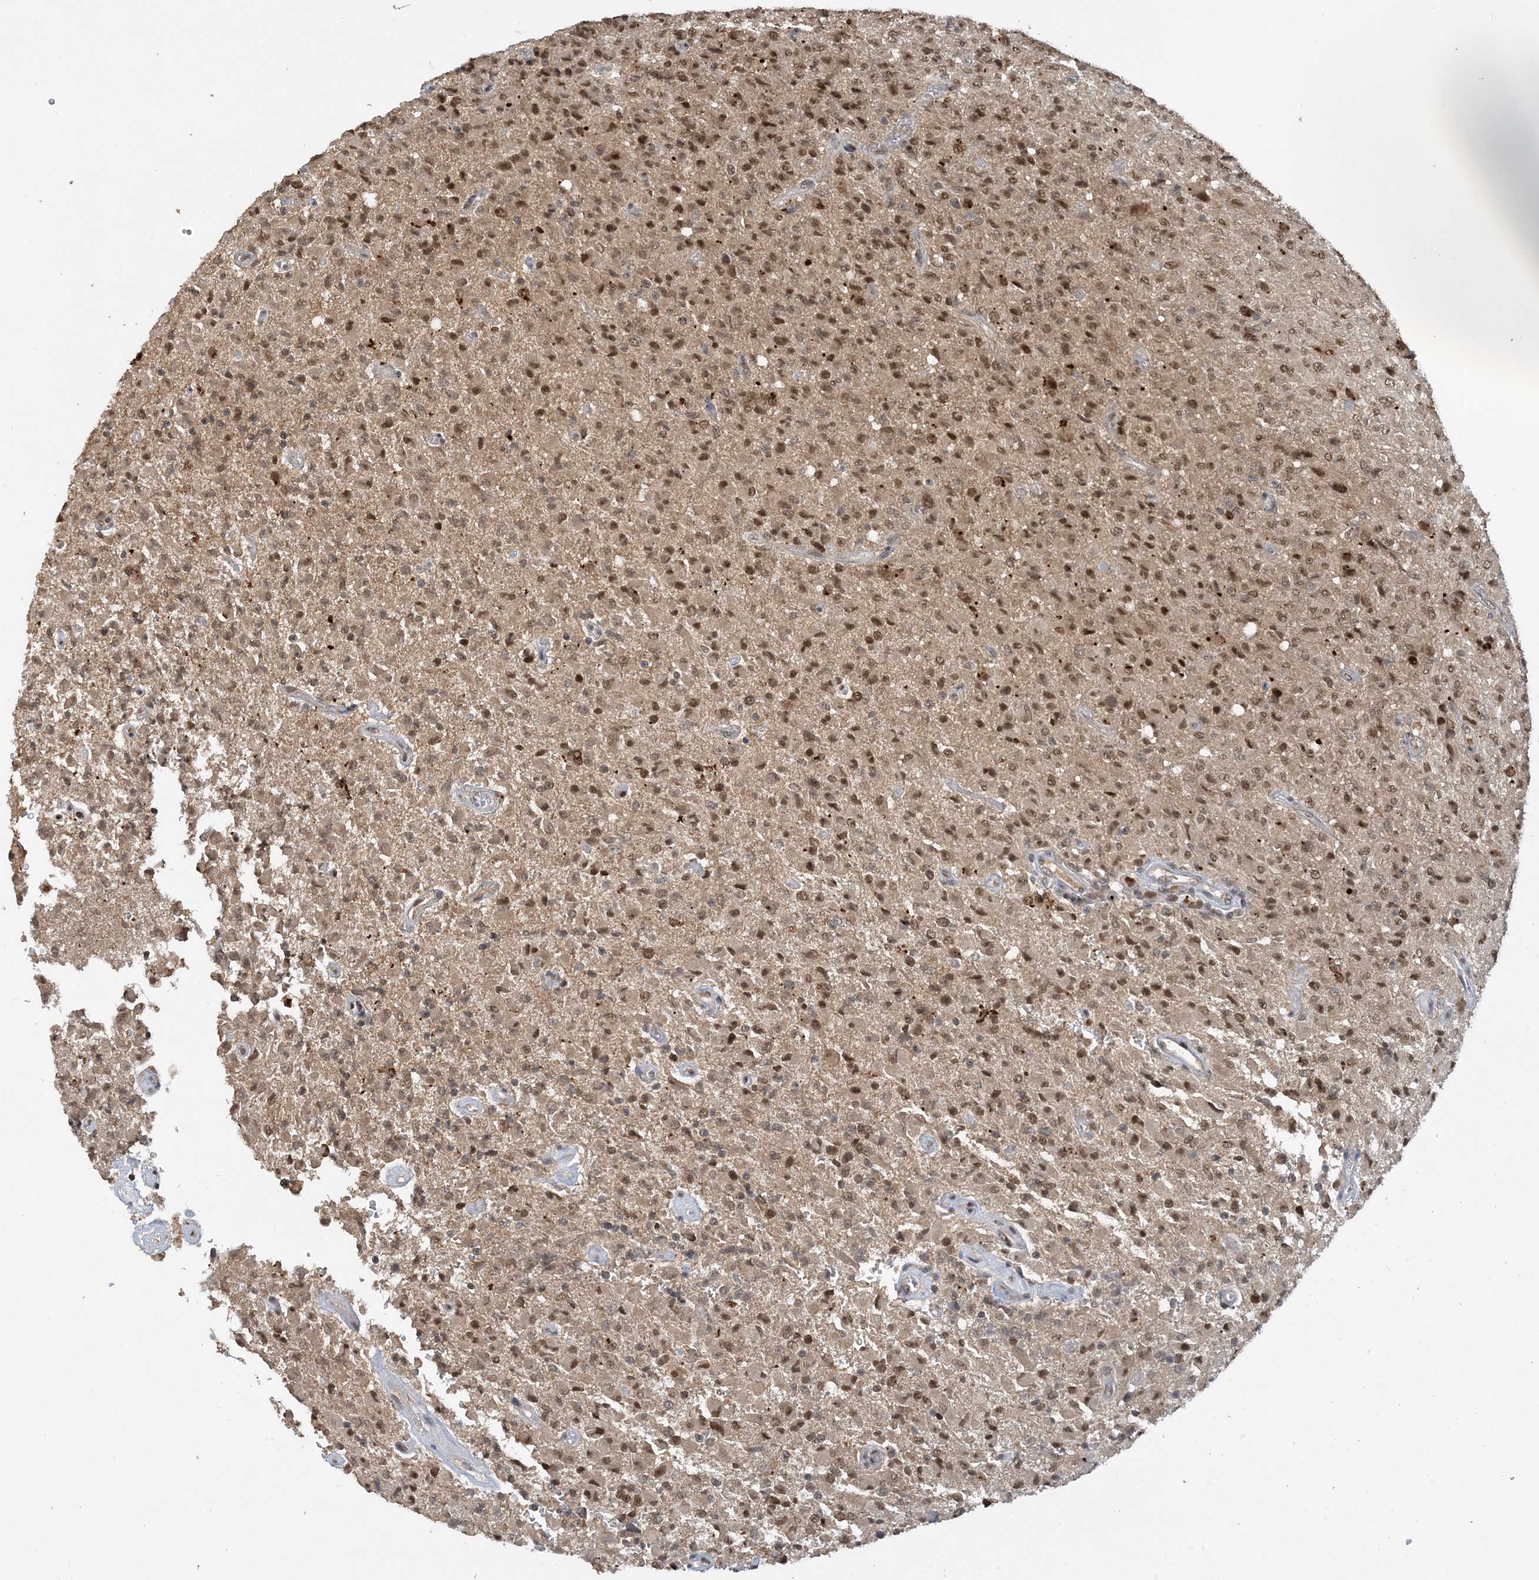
{"staining": {"intensity": "moderate", "quantity": ">75%", "location": "nuclear"}, "tissue": "glioma", "cell_type": "Tumor cells", "image_type": "cancer", "snomed": [{"axis": "morphology", "description": "Glioma, malignant, High grade"}, {"axis": "topography", "description": "Brain"}], "caption": "Glioma tissue demonstrates moderate nuclear positivity in approximately >75% of tumor cells, visualized by immunohistochemistry. Nuclei are stained in blue.", "gene": "ACYP2", "patient": {"sex": "female", "age": 57}}